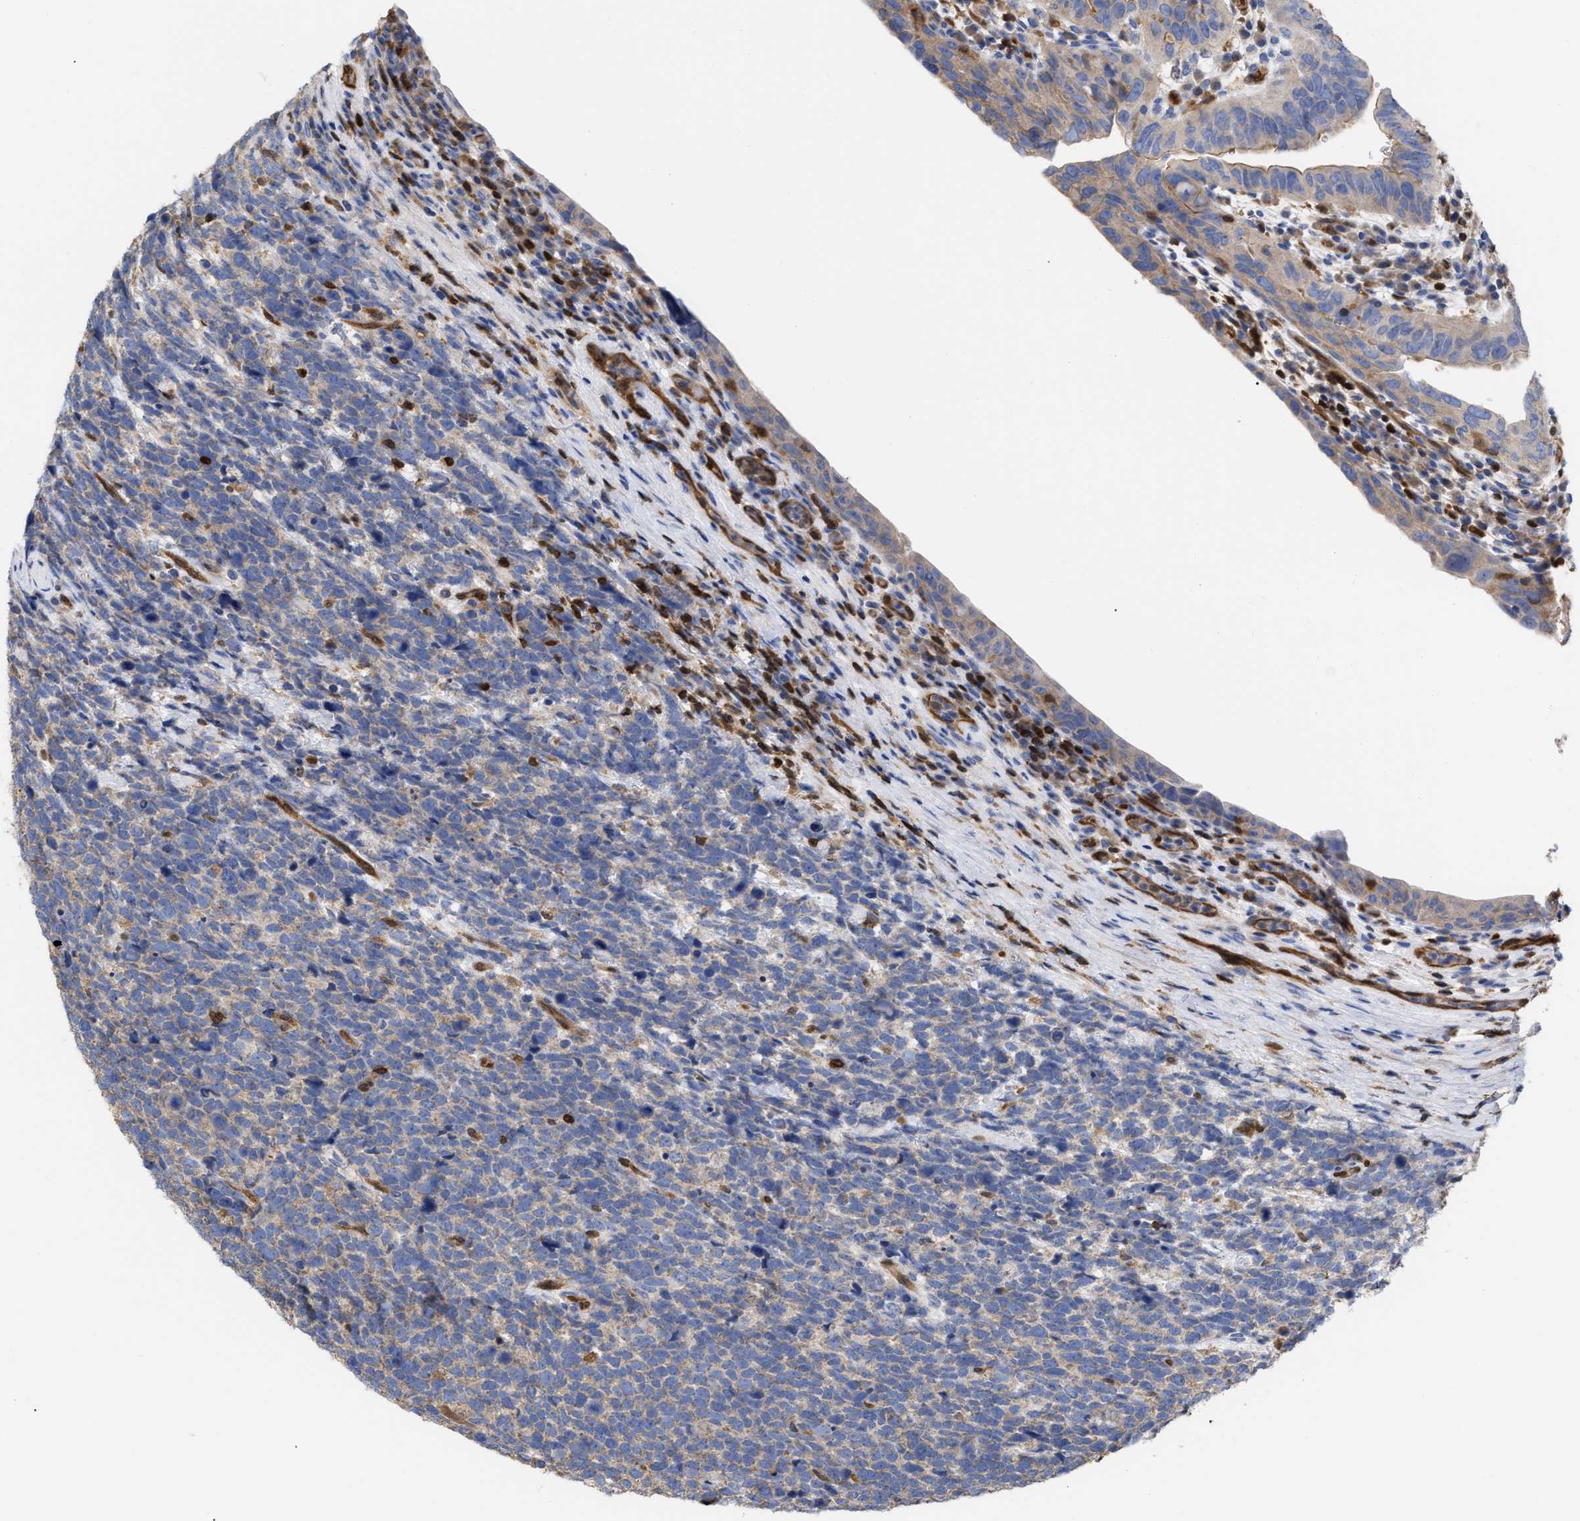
{"staining": {"intensity": "weak", "quantity": ">75%", "location": "cytoplasmic/membranous"}, "tissue": "urothelial cancer", "cell_type": "Tumor cells", "image_type": "cancer", "snomed": [{"axis": "morphology", "description": "Urothelial carcinoma, High grade"}, {"axis": "topography", "description": "Urinary bladder"}], "caption": "An immunohistochemistry (IHC) photomicrograph of tumor tissue is shown. Protein staining in brown labels weak cytoplasmic/membranous positivity in urothelial carcinoma (high-grade) within tumor cells.", "gene": "GIMAP4", "patient": {"sex": "female", "age": 82}}